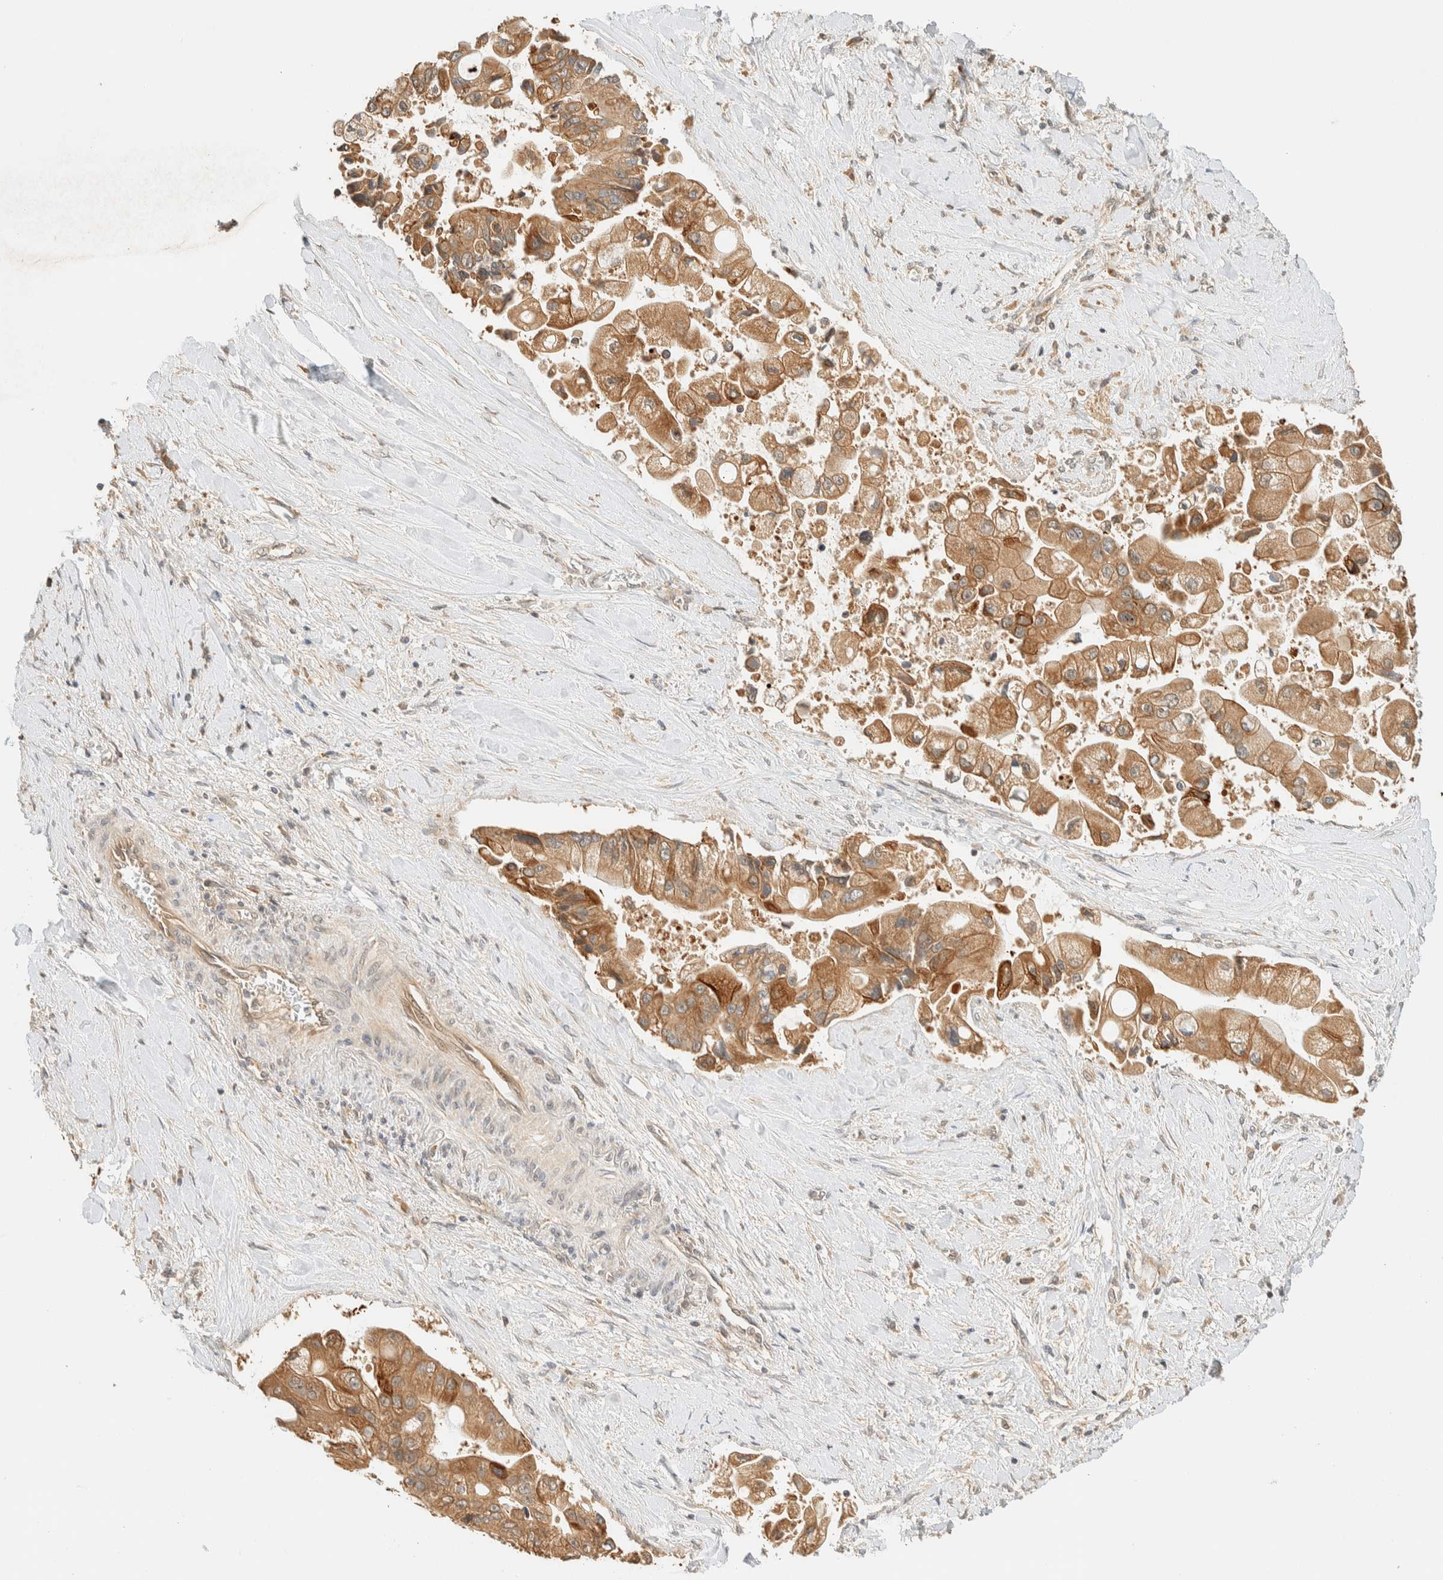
{"staining": {"intensity": "moderate", "quantity": ">75%", "location": "cytoplasmic/membranous"}, "tissue": "liver cancer", "cell_type": "Tumor cells", "image_type": "cancer", "snomed": [{"axis": "morphology", "description": "Cholangiocarcinoma"}, {"axis": "topography", "description": "Liver"}], "caption": "Moderate cytoplasmic/membranous staining is seen in about >75% of tumor cells in cholangiocarcinoma (liver).", "gene": "ZBTB34", "patient": {"sex": "male", "age": 50}}